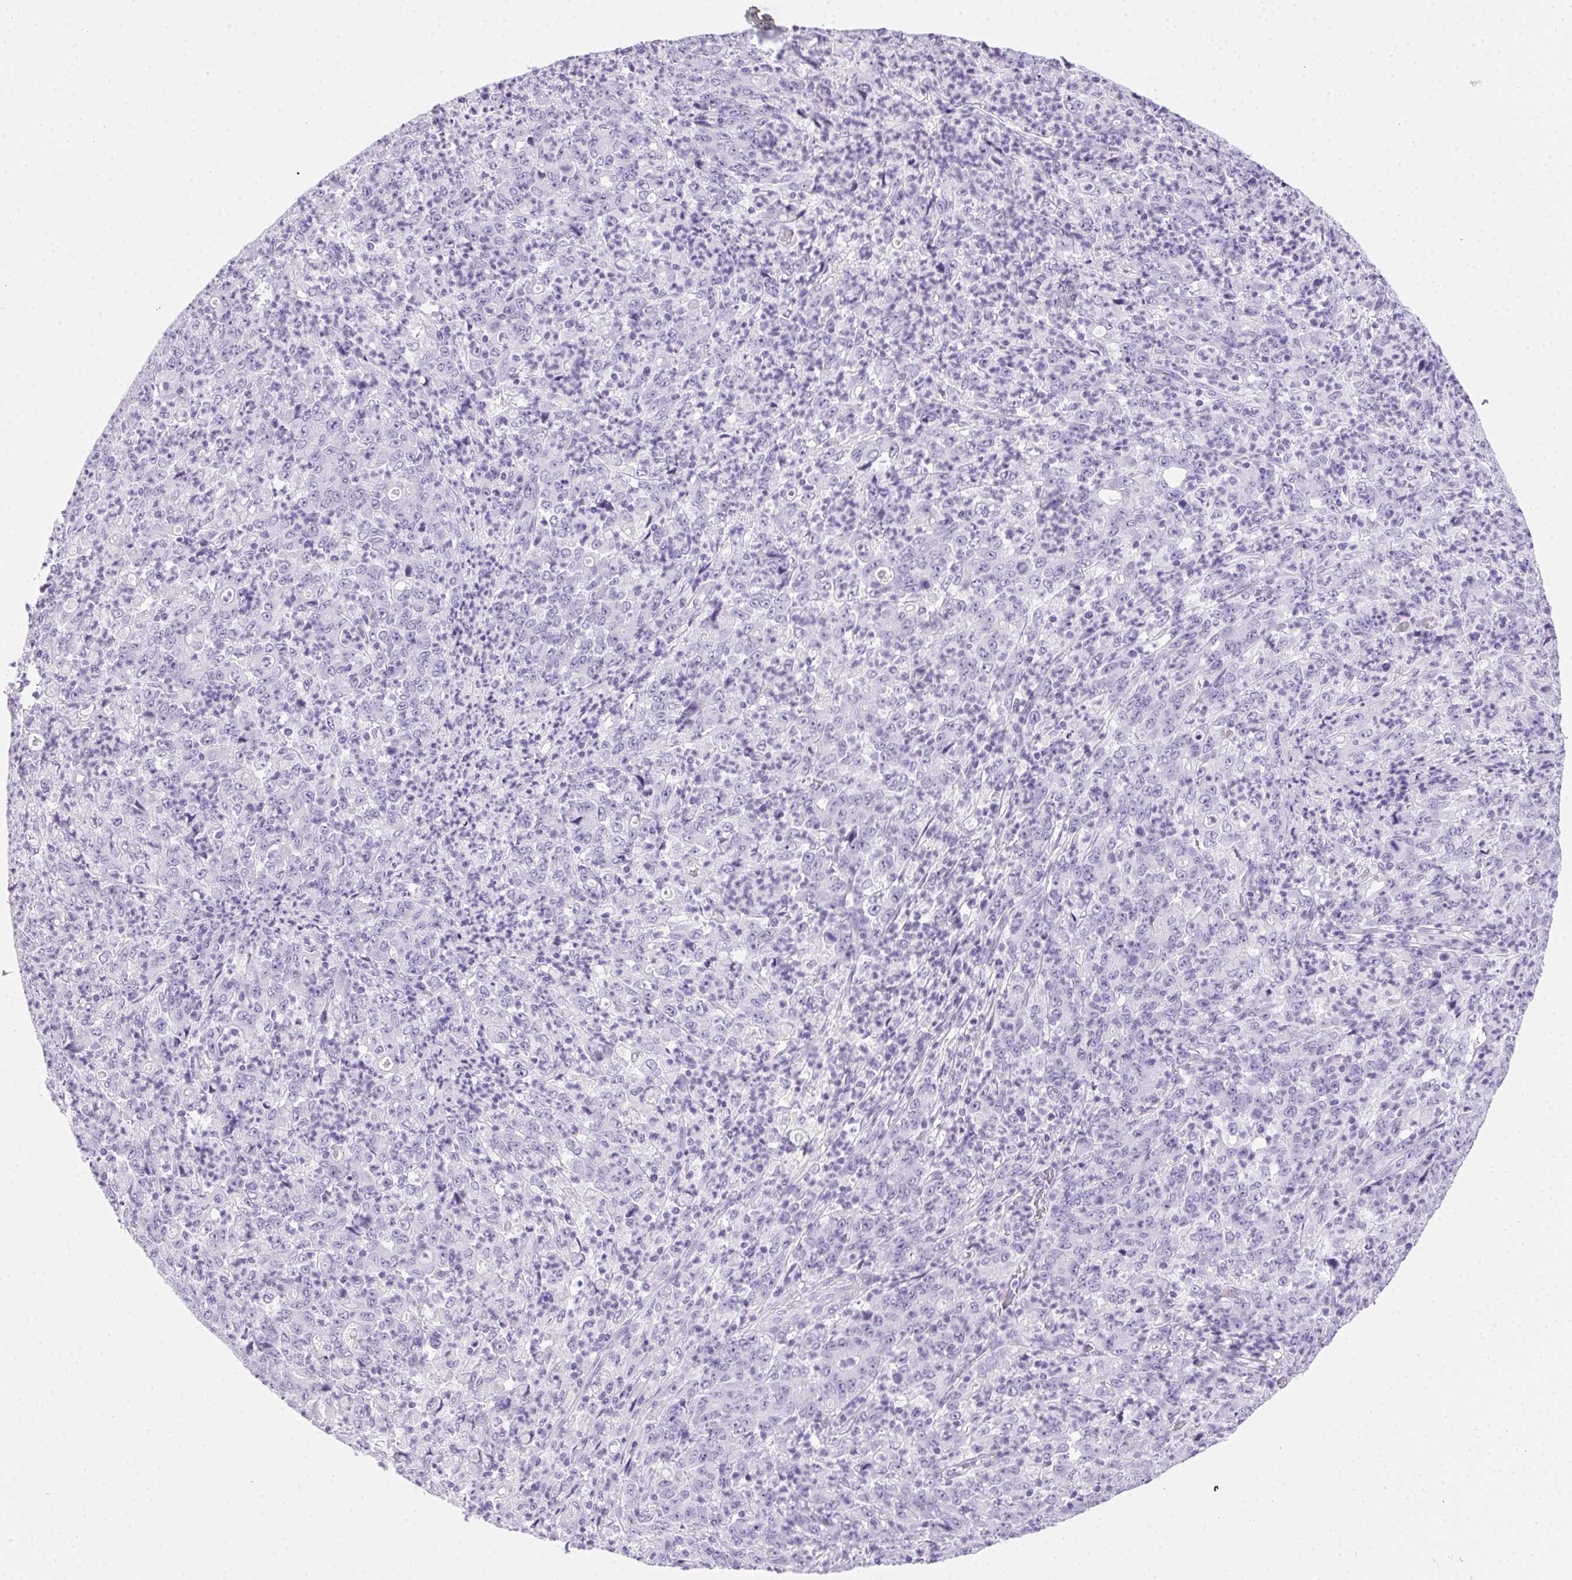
{"staining": {"intensity": "negative", "quantity": "none", "location": "none"}, "tissue": "stomach cancer", "cell_type": "Tumor cells", "image_type": "cancer", "snomed": [{"axis": "morphology", "description": "Adenocarcinoma, NOS"}, {"axis": "topography", "description": "Stomach, lower"}], "caption": "DAB (3,3'-diaminobenzidine) immunohistochemical staining of stomach cancer (adenocarcinoma) displays no significant expression in tumor cells.", "gene": "SPACA5B", "patient": {"sex": "female", "age": 71}}